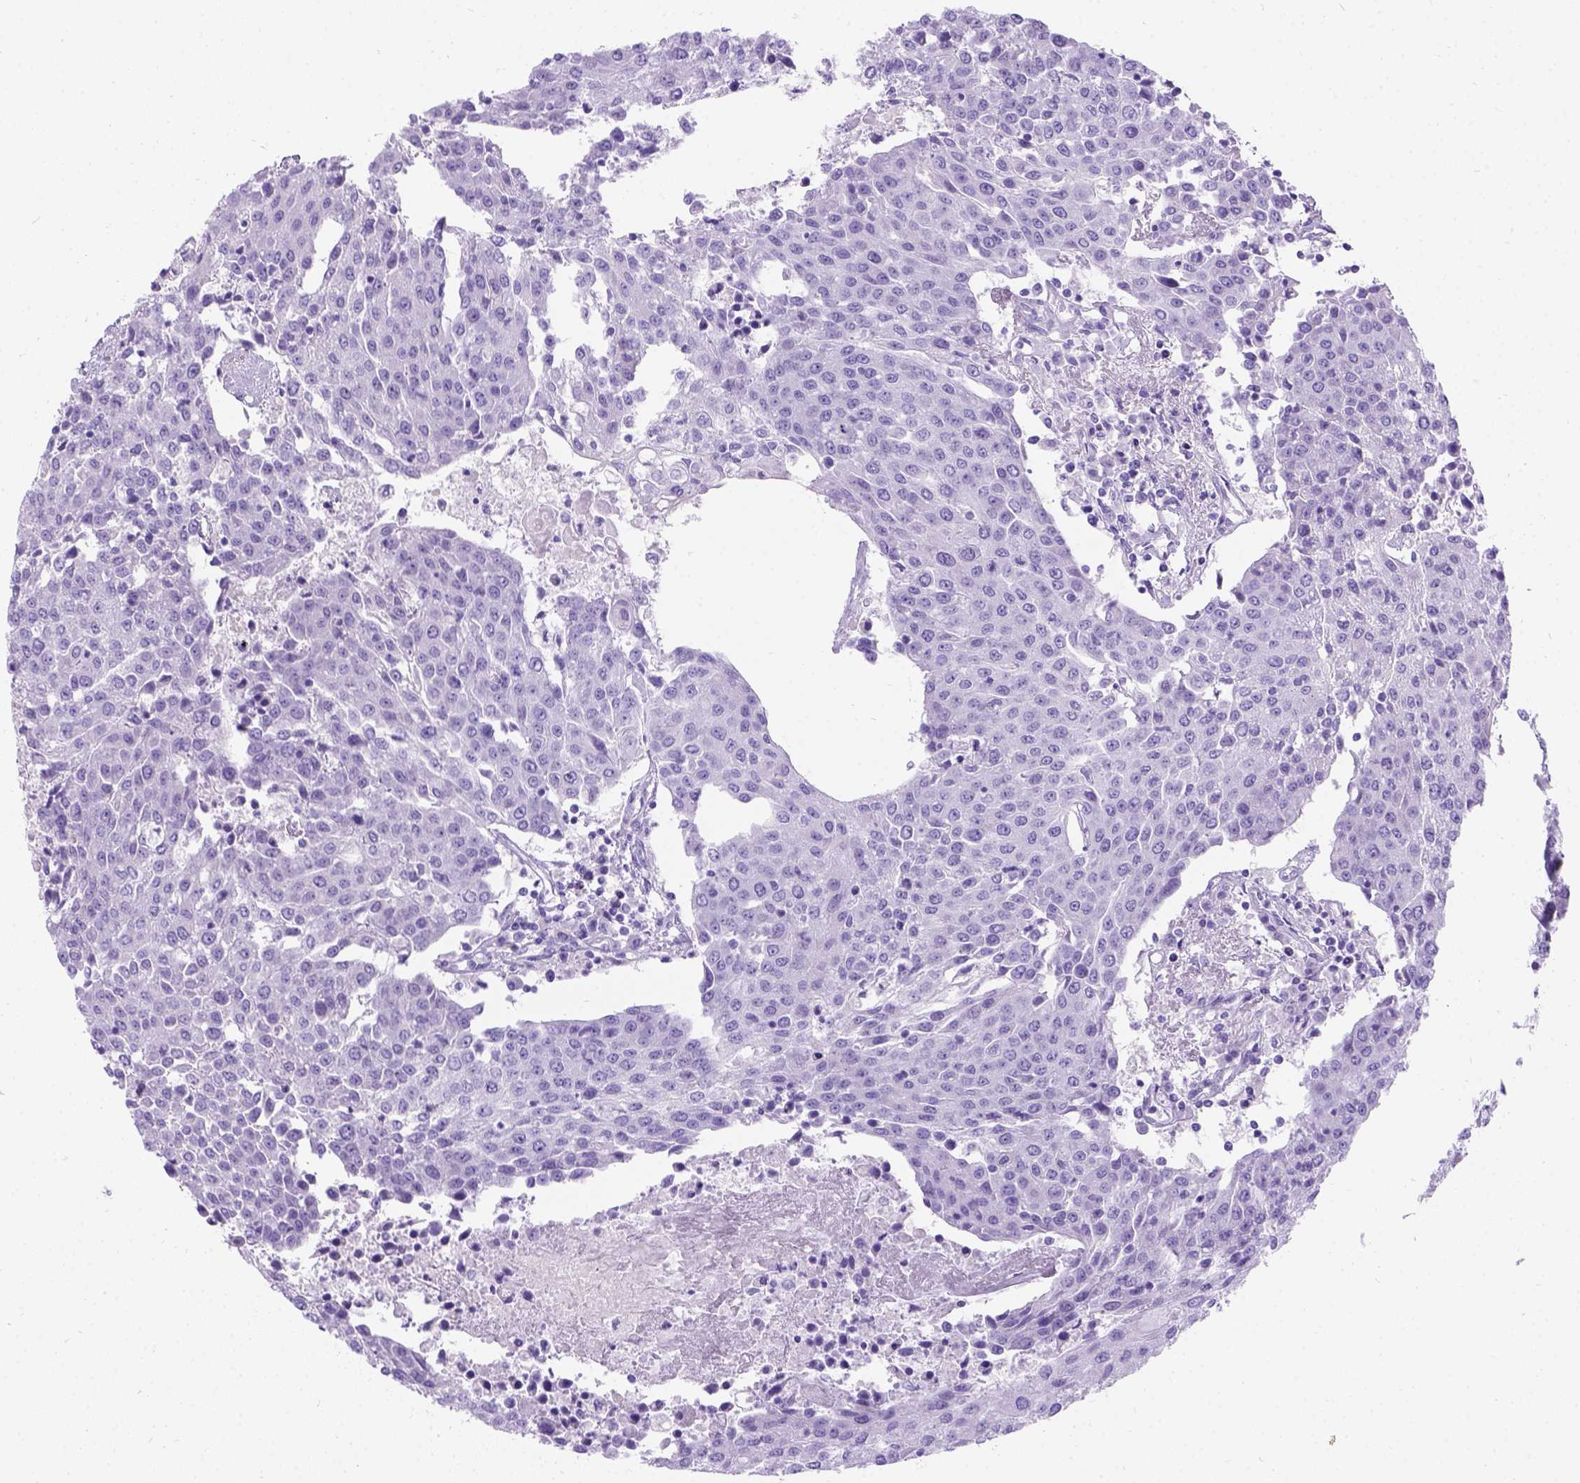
{"staining": {"intensity": "negative", "quantity": "none", "location": "none"}, "tissue": "urothelial cancer", "cell_type": "Tumor cells", "image_type": "cancer", "snomed": [{"axis": "morphology", "description": "Urothelial carcinoma, High grade"}, {"axis": "topography", "description": "Urinary bladder"}], "caption": "DAB (3,3'-diaminobenzidine) immunohistochemical staining of urothelial cancer reveals no significant expression in tumor cells. (DAB (3,3'-diaminobenzidine) IHC with hematoxylin counter stain).", "gene": "C7orf57", "patient": {"sex": "female", "age": 85}}